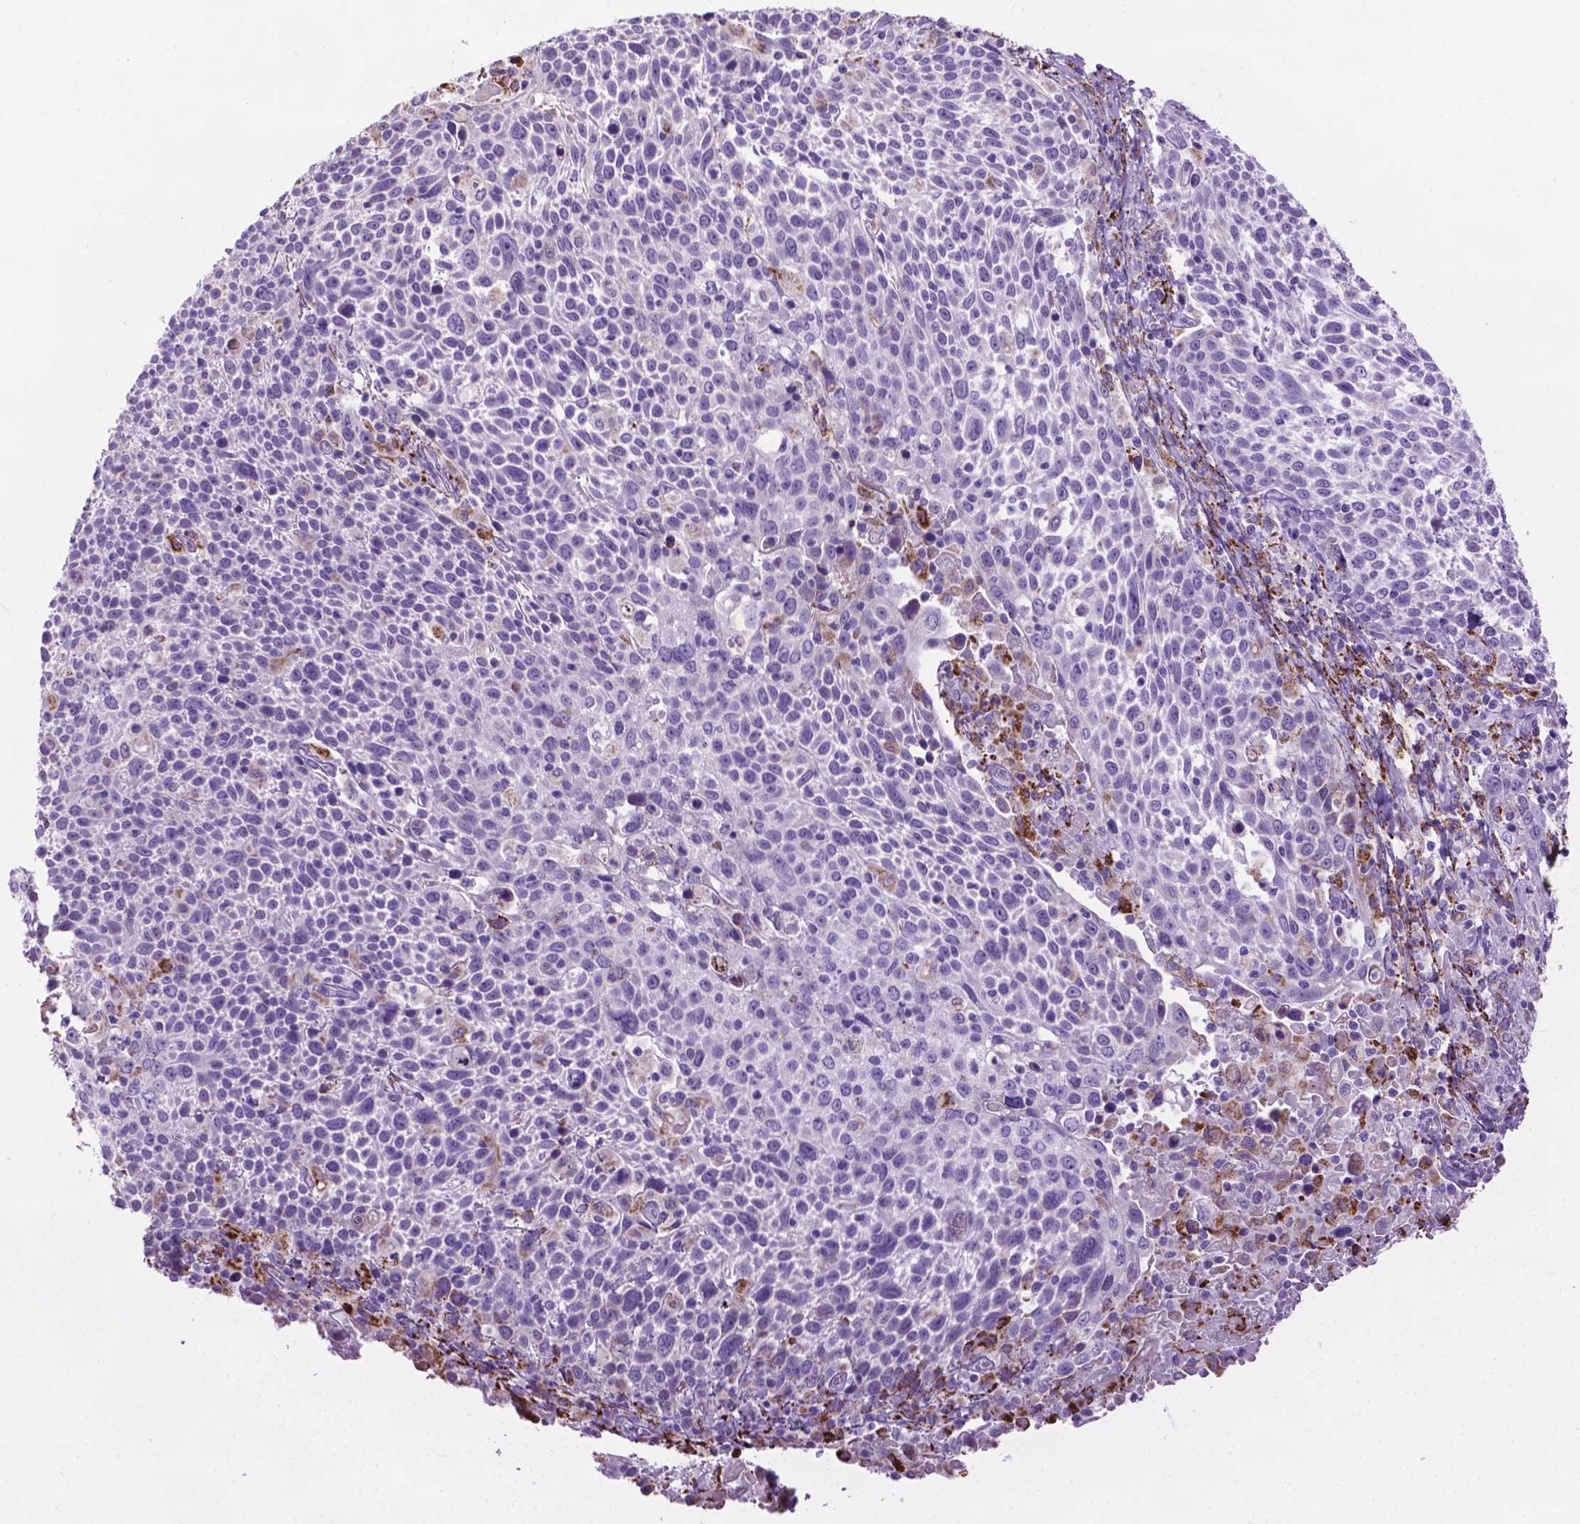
{"staining": {"intensity": "negative", "quantity": "none", "location": "none"}, "tissue": "cervical cancer", "cell_type": "Tumor cells", "image_type": "cancer", "snomed": [{"axis": "morphology", "description": "Squamous cell carcinoma, NOS"}, {"axis": "topography", "description": "Cervix"}], "caption": "This is a histopathology image of immunohistochemistry staining of cervical cancer, which shows no expression in tumor cells.", "gene": "TMEM132E", "patient": {"sex": "female", "age": 61}}